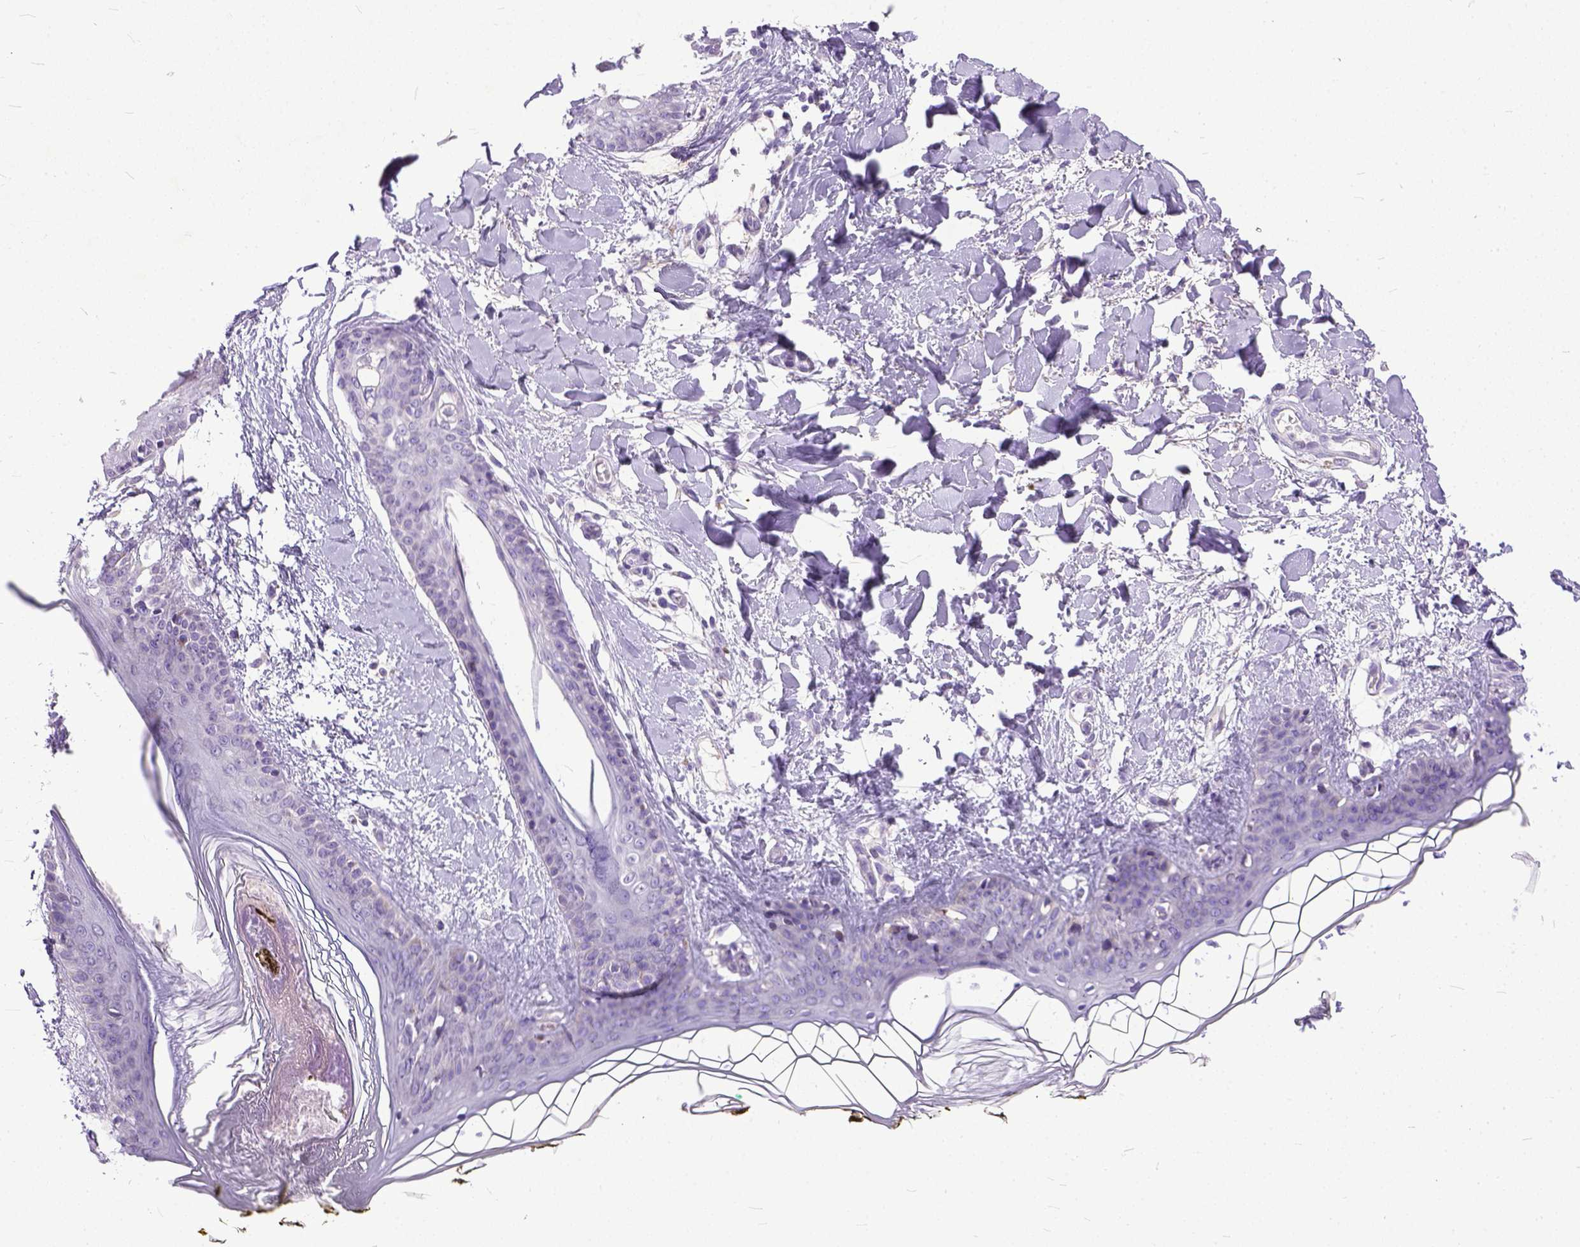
{"staining": {"intensity": "negative", "quantity": "none", "location": "none"}, "tissue": "skin", "cell_type": "Fibroblasts", "image_type": "normal", "snomed": [{"axis": "morphology", "description": "Normal tissue, NOS"}, {"axis": "topography", "description": "Skin"}], "caption": "DAB (3,3'-diaminobenzidine) immunohistochemical staining of benign skin exhibits no significant positivity in fibroblasts.", "gene": "PLK5", "patient": {"sex": "female", "age": 34}}